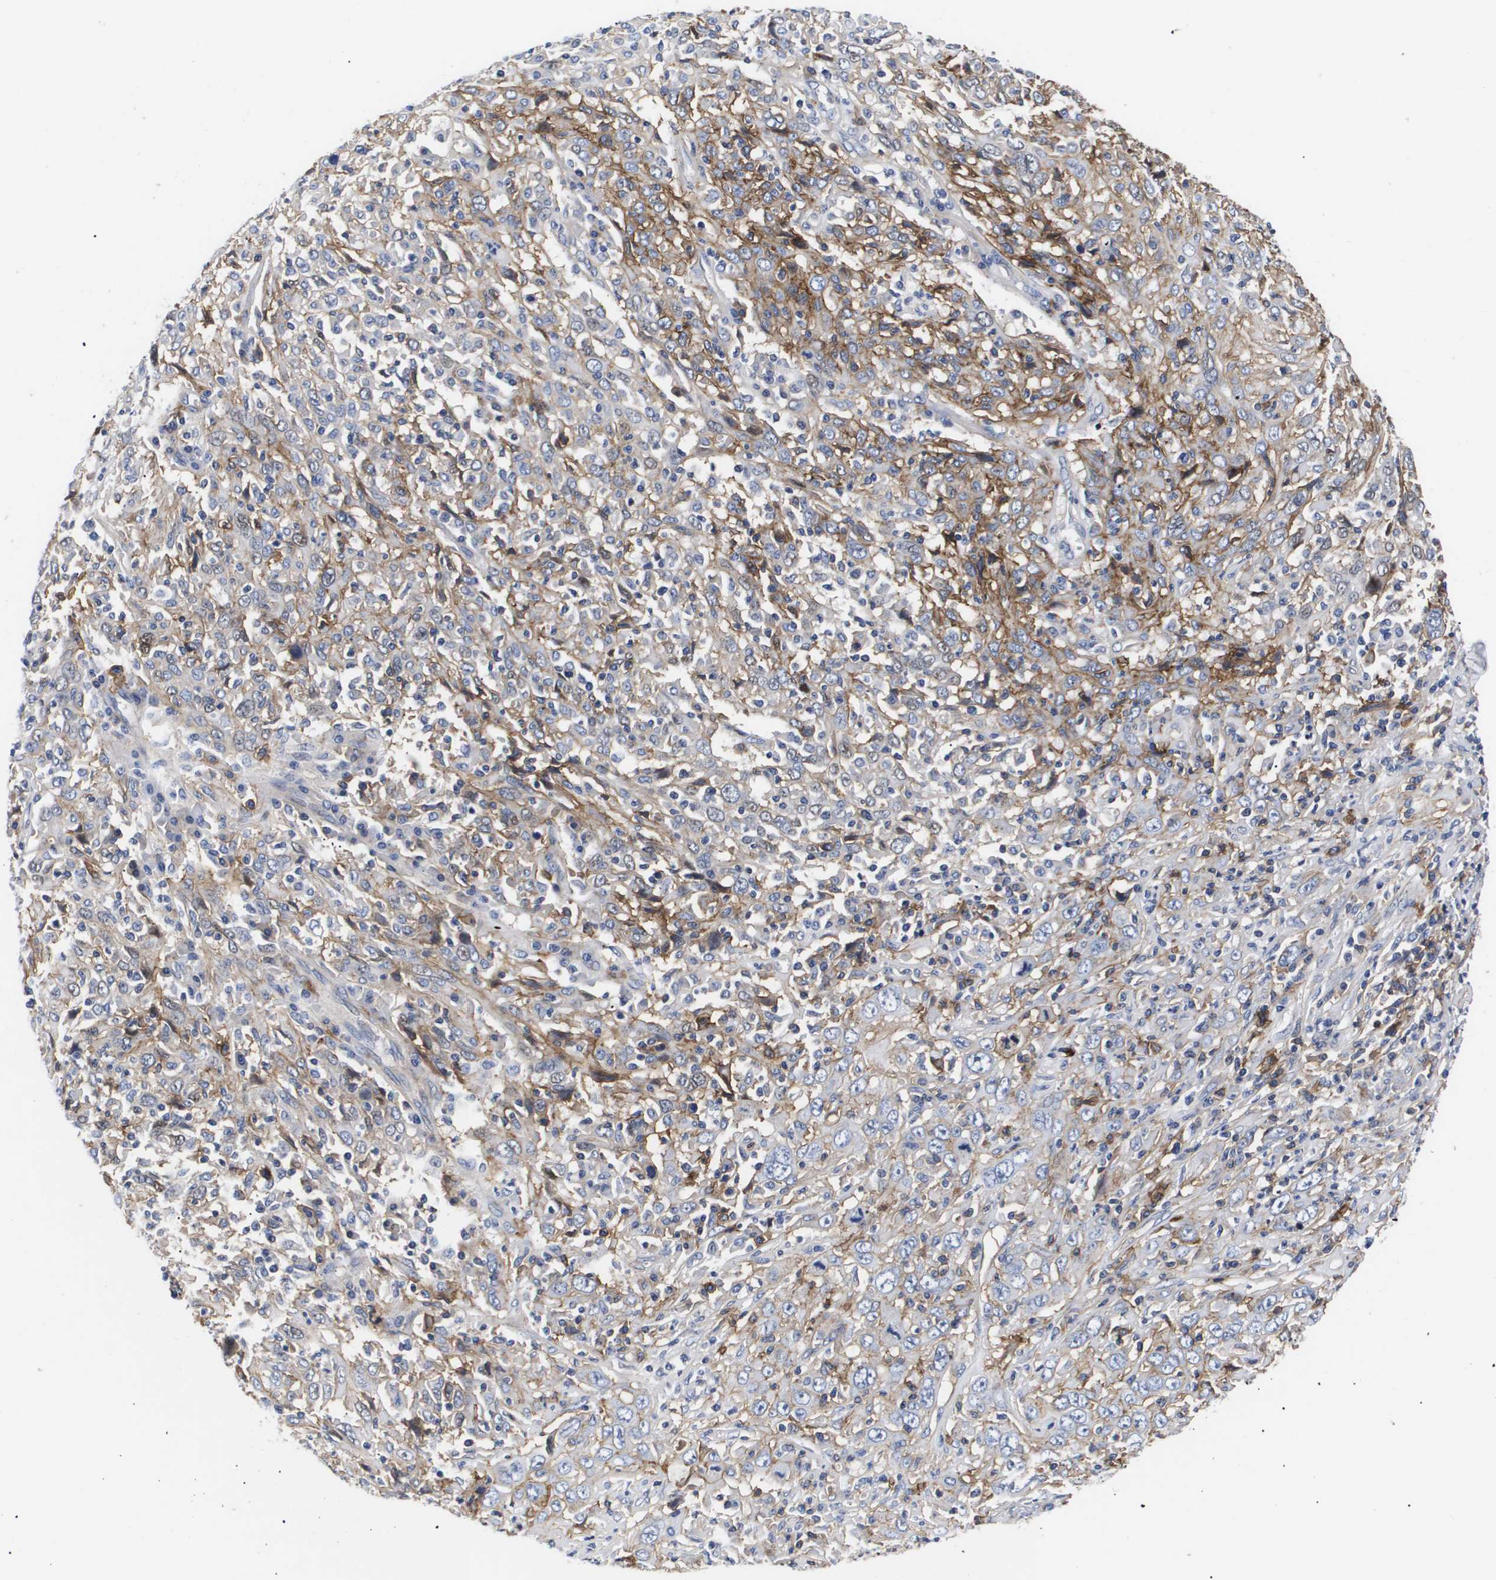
{"staining": {"intensity": "moderate", "quantity": "25%-75%", "location": "cytoplasmic/membranous"}, "tissue": "cervical cancer", "cell_type": "Tumor cells", "image_type": "cancer", "snomed": [{"axis": "morphology", "description": "Squamous cell carcinoma, NOS"}, {"axis": "topography", "description": "Cervix"}], "caption": "High-power microscopy captured an immunohistochemistry (IHC) image of cervical cancer, revealing moderate cytoplasmic/membranous expression in about 25%-75% of tumor cells.", "gene": "SHD", "patient": {"sex": "female", "age": 46}}